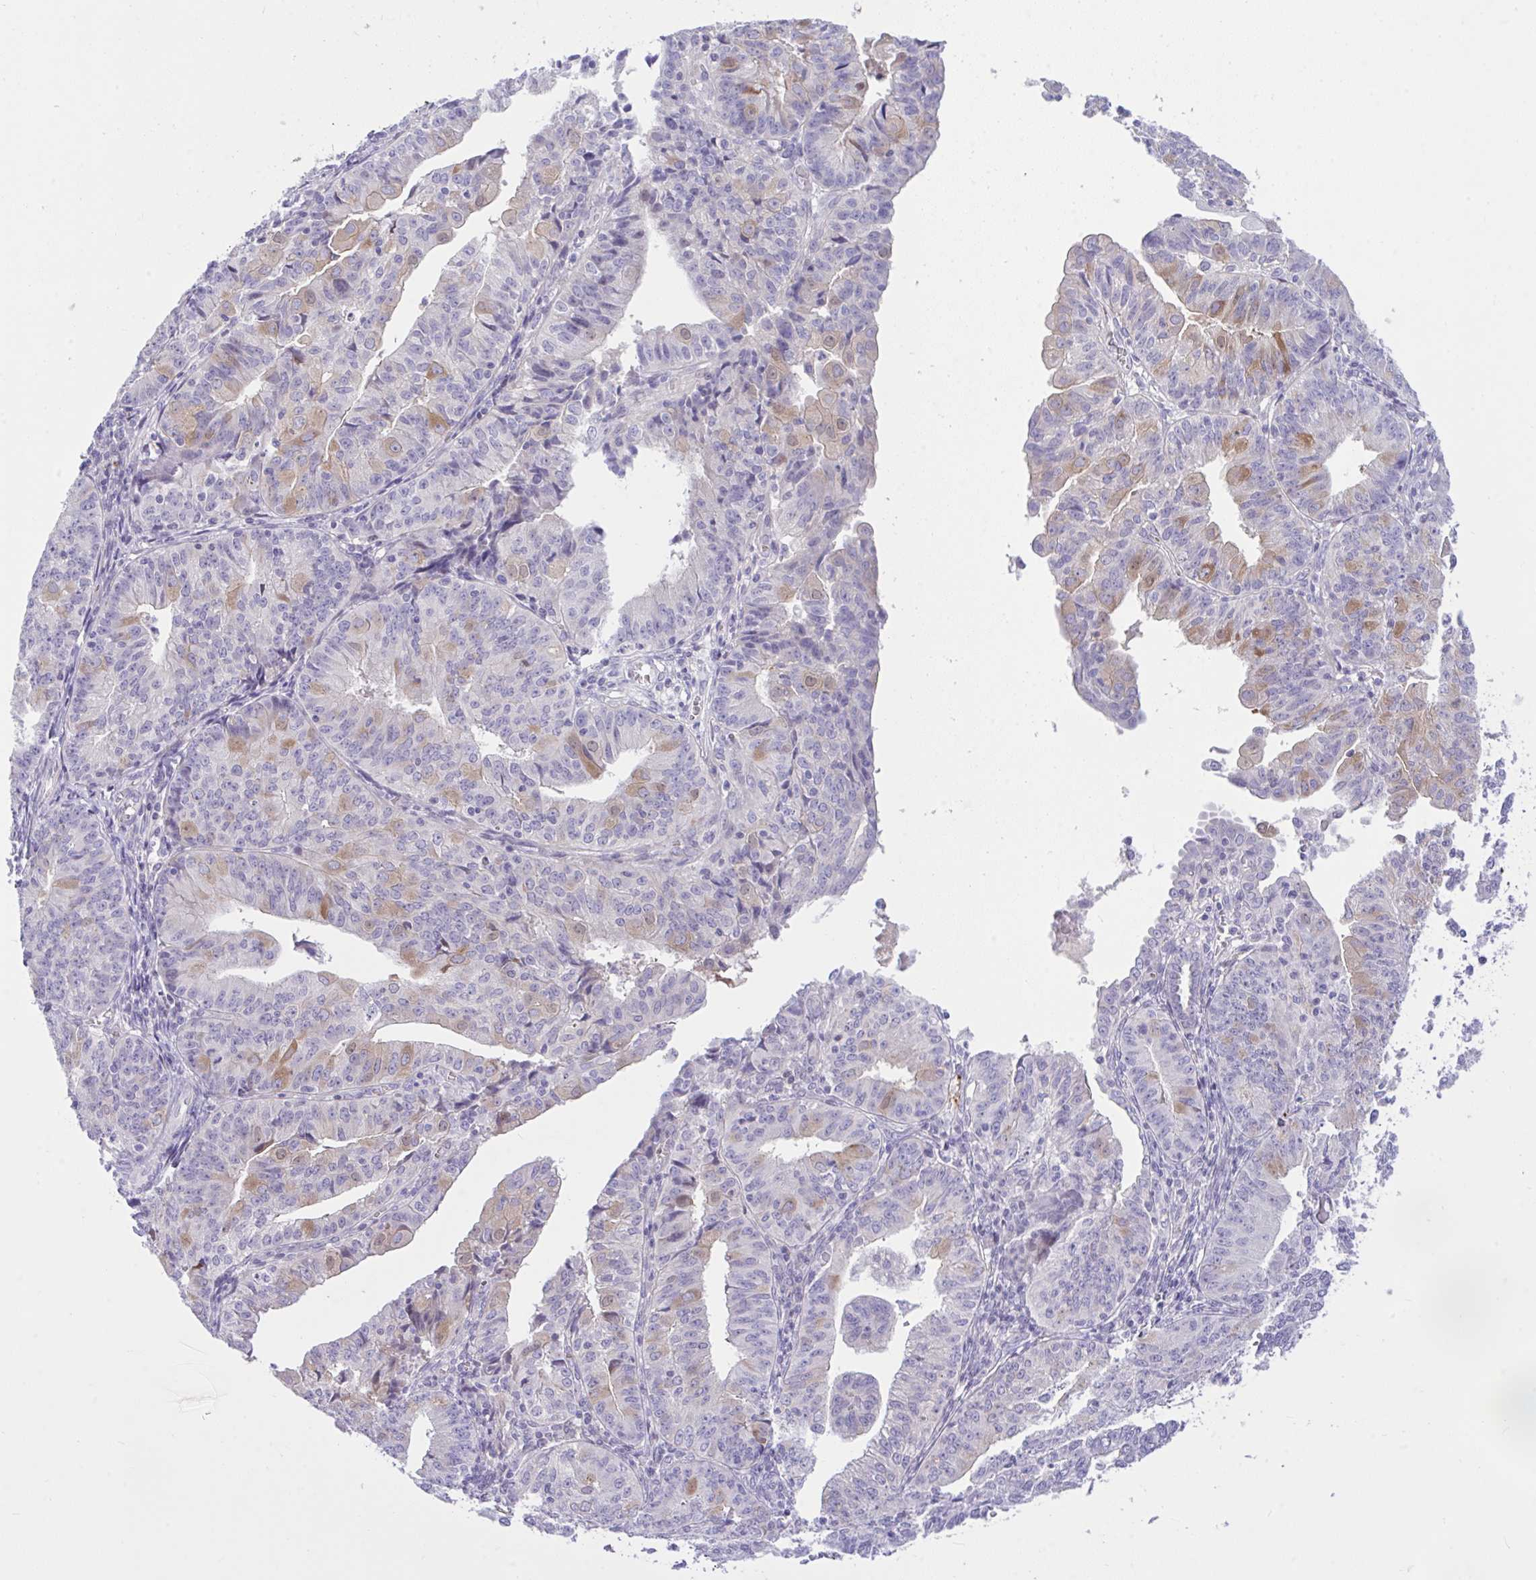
{"staining": {"intensity": "moderate", "quantity": "<25%", "location": "cytoplasmic/membranous"}, "tissue": "endometrial cancer", "cell_type": "Tumor cells", "image_type": "cancer", "snomed": [{"axis": "morphology", "description": "Adenocarcinoma, NOS"}, {"axis": "topography", "description": "Endometrium"}], "caption": "The immunohistochemical stain highlights moderate cytoplasmic/membranous staining in tumor cells of adenocarcinoma (endometrial) tissue.", "gene": "ZNF101", "patient": {"sex": "female", "age": 56}}